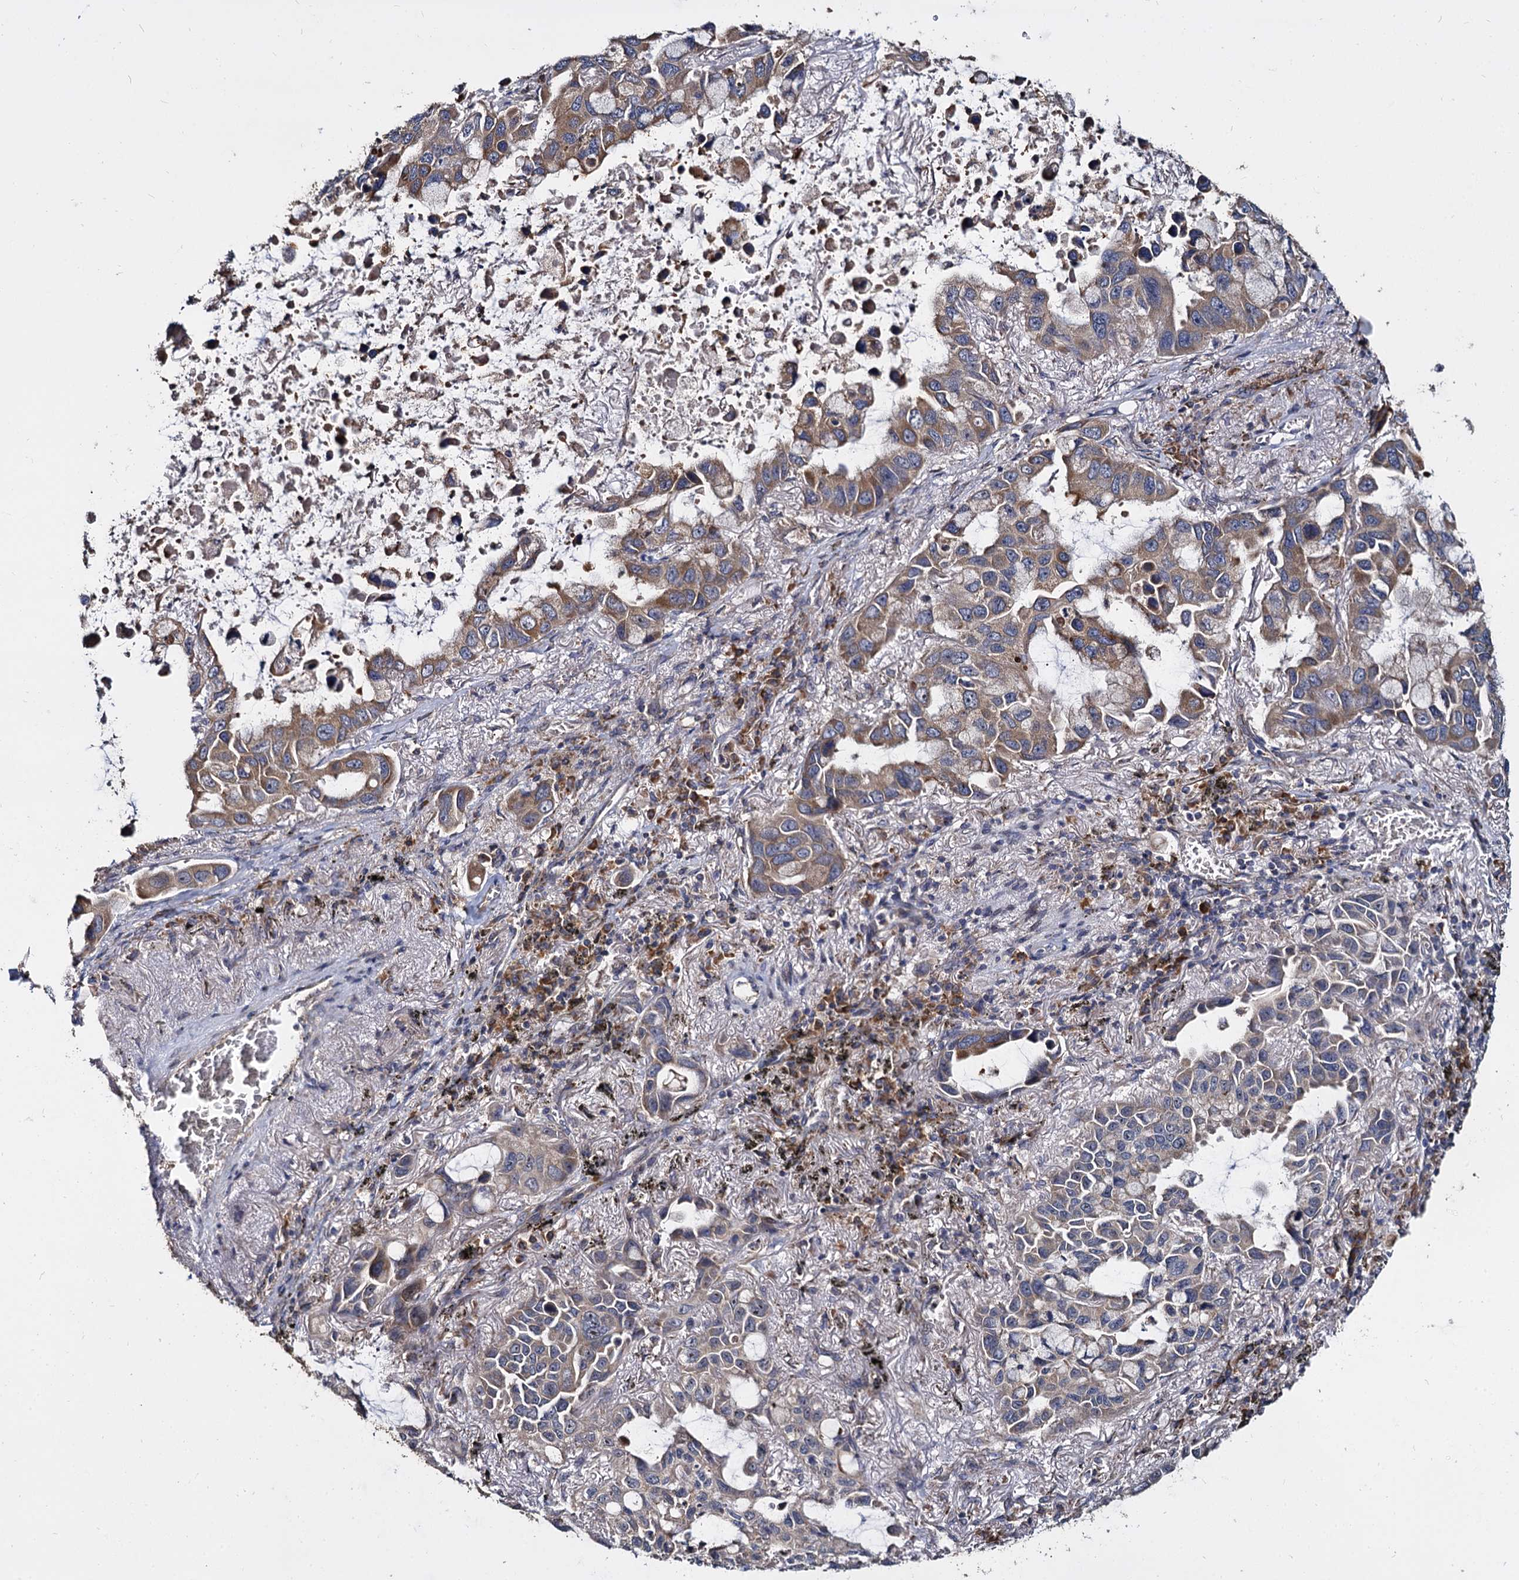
{"staining": {"intensity": "moderate", "quantity": ">75%", "location": "cytoplasmic/membranous"}, "tissue": "lung cancer", "cell_type": "Tumor cells", "image_type": "cancer", "snomed": [{"axis": "morphology", "description": "Adenocarcinoma, NOS"}, {"axis": "topography", "description": "Lung"}], "caption": "Human lung cancer stained with a protein marker demonstrates moderate staining in tumor cells.", "gene": "WWC3", "patient": {"sex": "male", "age": 64}}